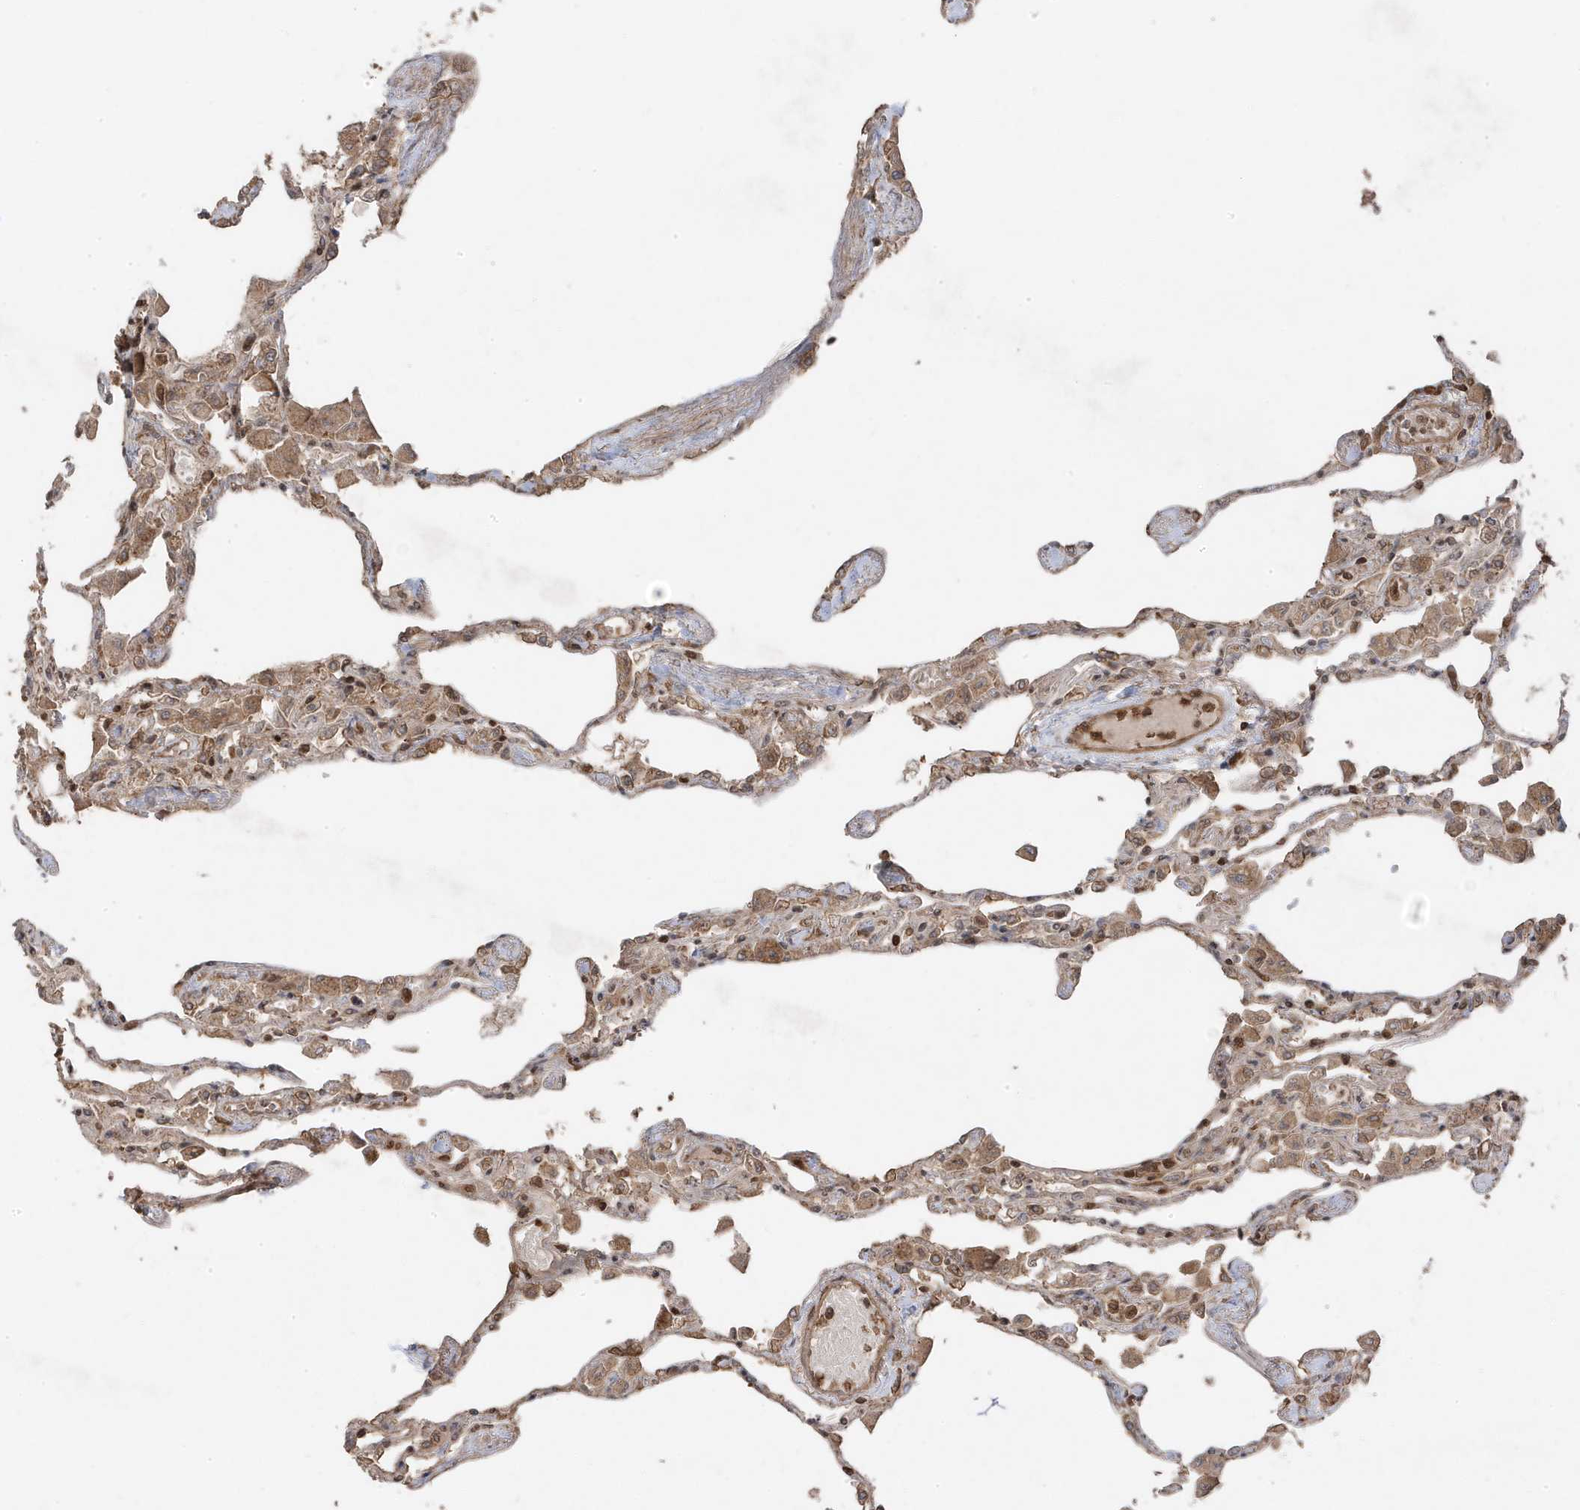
{"staining": {"intensity": "moderate", "quantity": ">75%", "location": "cytoplasmic/membranous"}, "tissue": "lung", "cell_type": "Alveolar cells", "image_type": "normal", "snomed": [{"axis": "morphology", "description": "Normal tissue, NOS"}, {"axis": "topography", "description": "Bronchus"}, {"axis": "topography", "description": "Lung"}], "caption": "A high-resolution photomicrograph shows immunohistochemistry staining of benign lung, which demonstrates moderate cytoplasmic/membranous positivity in approximately >75% of alveolar cells.", "gene": "ASAP1", "patient": {"sex": "female", "age": 49}}